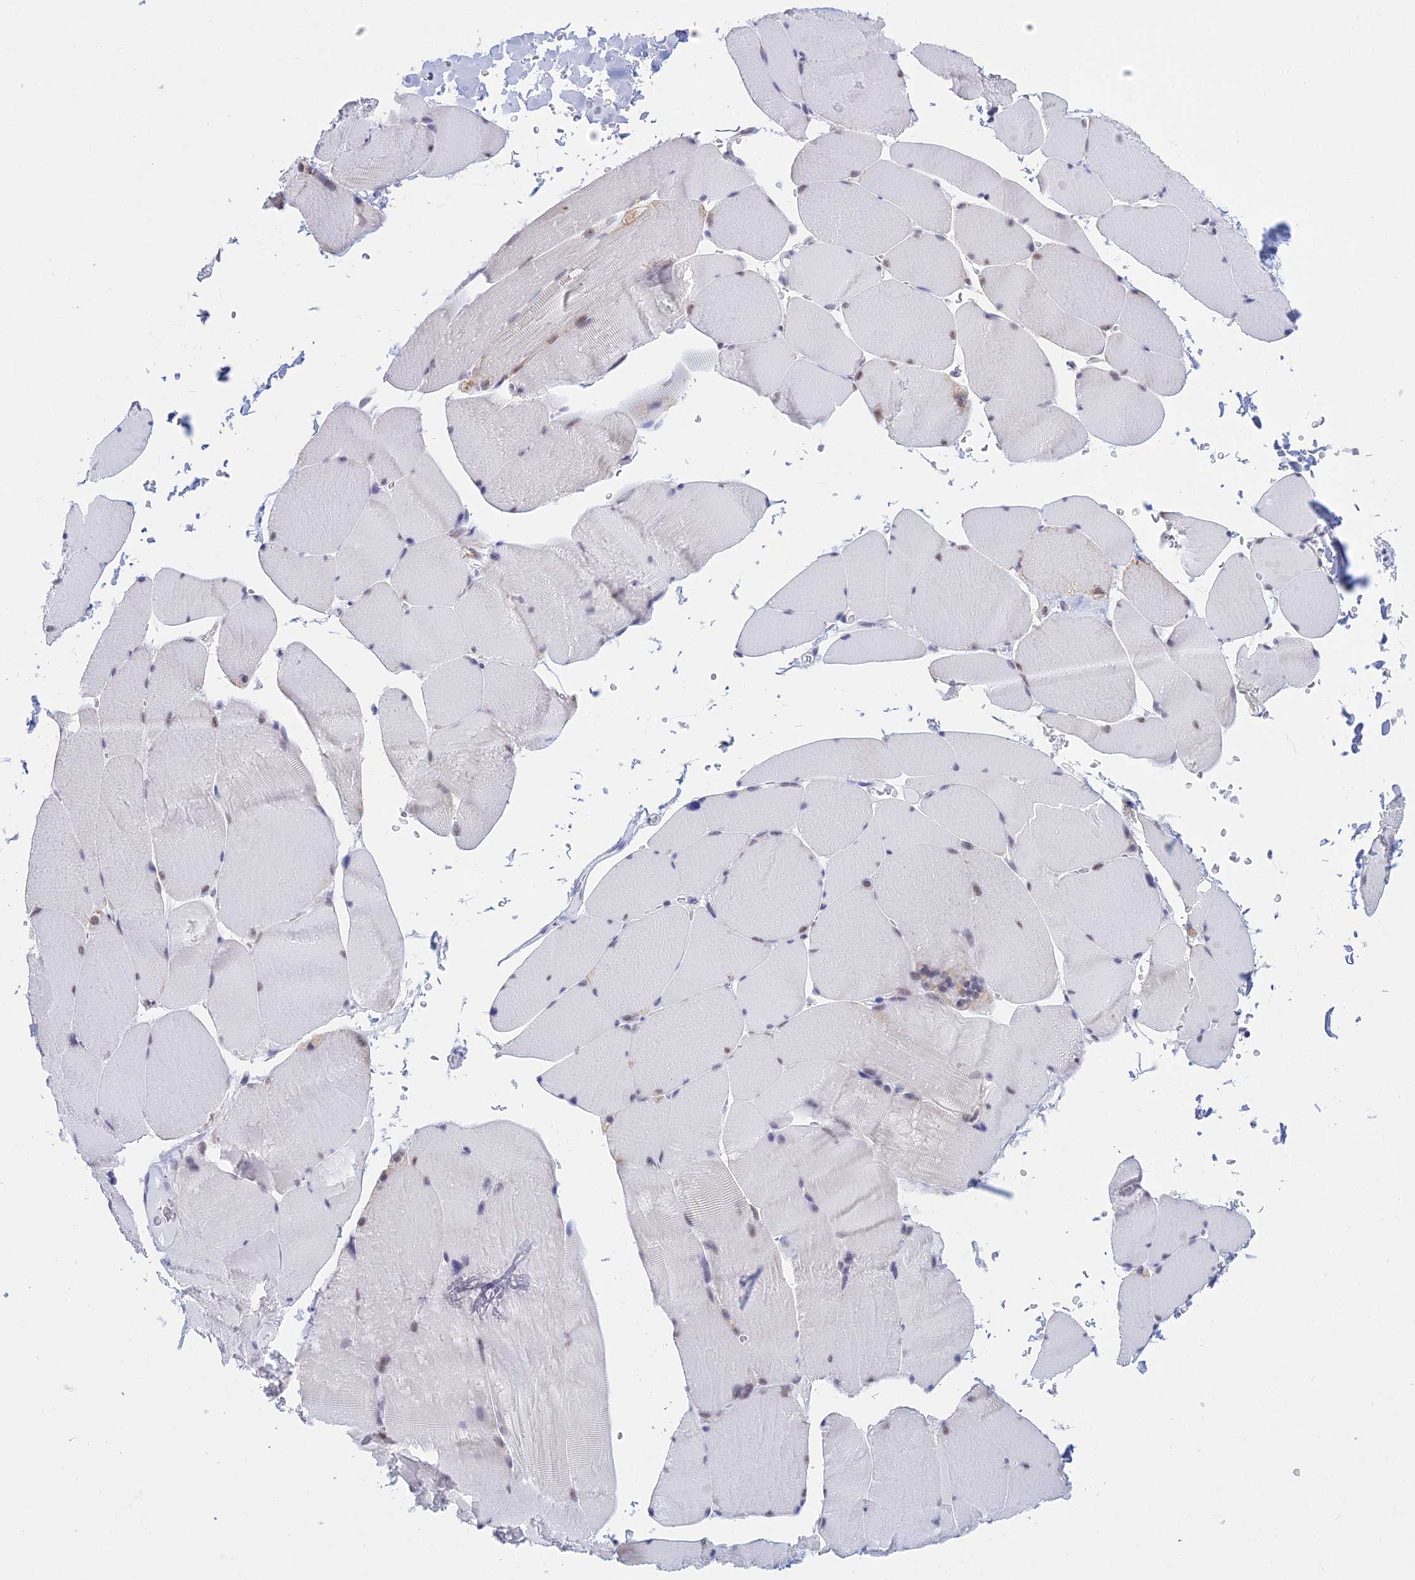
{"staining": {"intensity": "weak", "quantity": "<25%", "location": "cytoplasmic/membranous,nuclear"}, "tissue": "skeletal muscle", "cell_type": "Myocytes", "image_type": "normal", "snomed": [{"axis": "morphology", "description": "Normal tissue, NOS"}, {"axis": "topography", "description": "Skin"}, {"axis": "topography", "description": "Skeletal muscle"}], "caption": "DAB (3,3'-diaminobenzidine) immunohistochemical staining of normal skeletal muscle shows no significant staining in myocytes. (Stains: DAB IHC with hematoxylin counter stain, Microscopy: brightfield microscopy at high magnification).", "gene": "KLF14", "patient": {"sex": "male", "age": 83}}